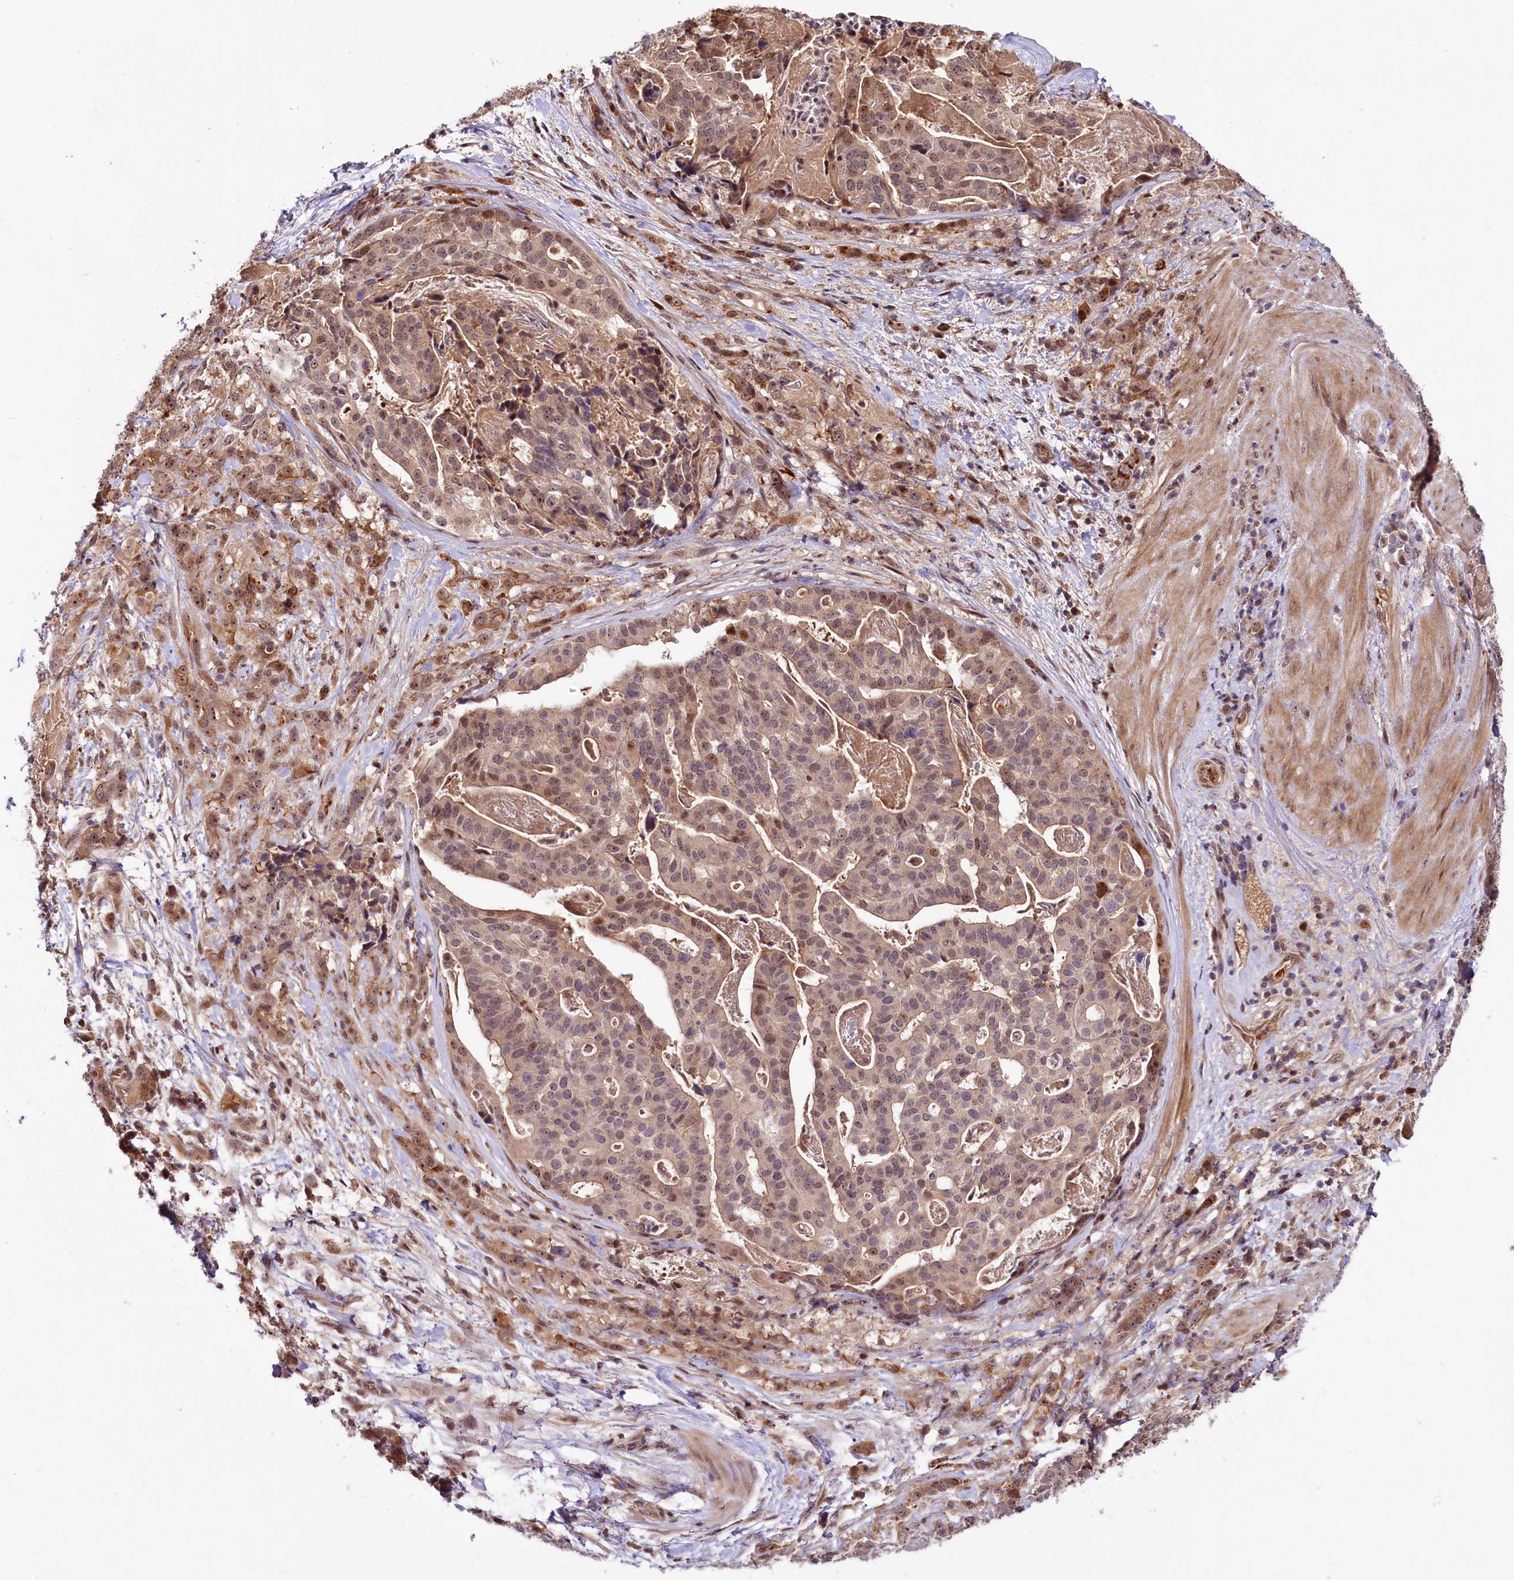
{"staining": {"intensity": "moderate", "quantity": ">75%", "location": "cytoplasmic/membranous,nuclear"}, "tissue": "stomach cancer", "cell_type": "Tumor cells", "image_type": "cancer", "snomed": [{"axis": "morphology", "description": "Adenocarcinoma, NOS"}, {"axis": "topography", "description": "Stomach"}], "caption": "Immunohistochemical staining of human adenocarcinoma (stomach) demonstrates moderate cytoplasmic/membranous and nuclear protein expression in approximately >75% of tumor cells.", "gene": "N4BP2L1", "patient": {"sex": "male", "age": 48}}